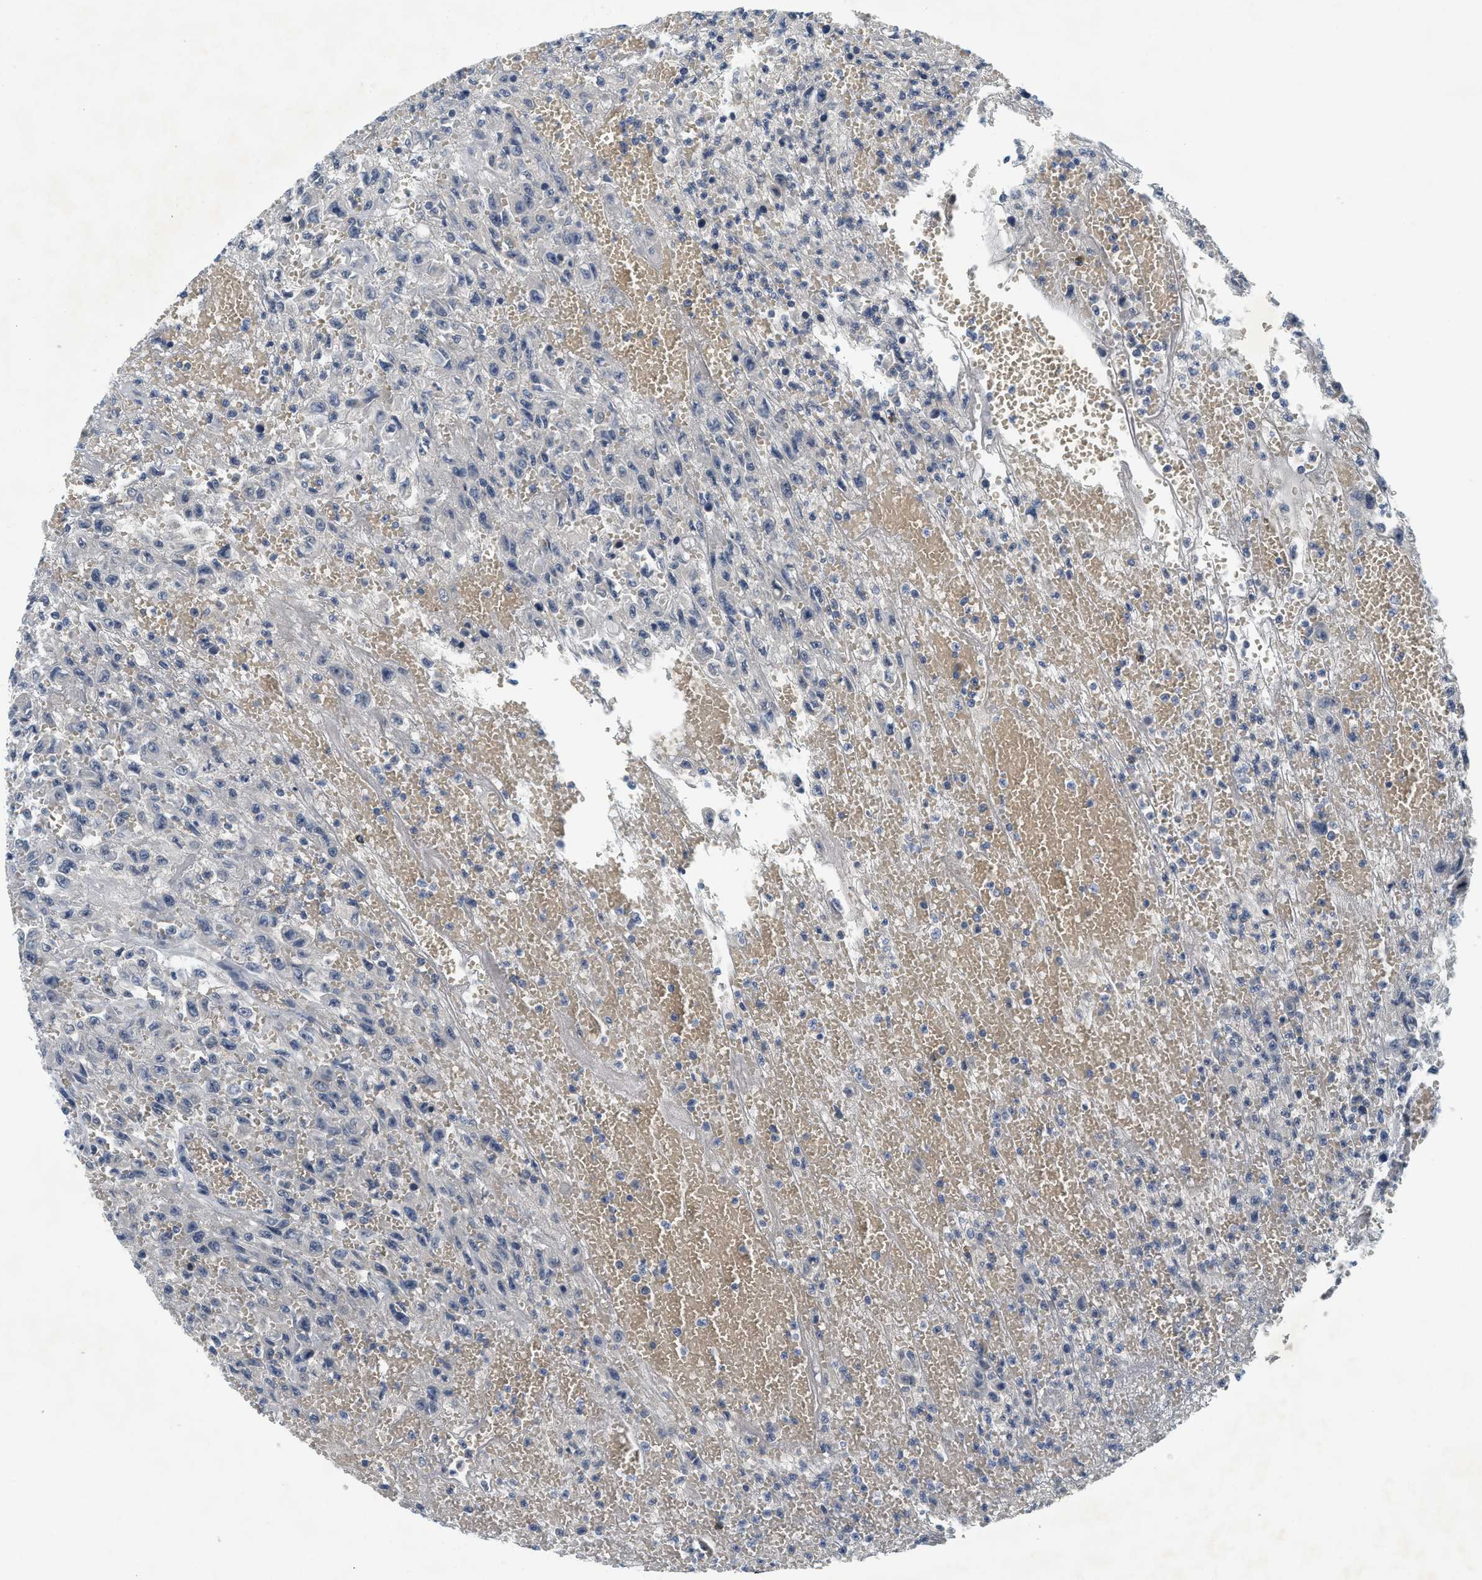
{"staining": {"intensity": "negative", "quantity": "none", "location": "none"}, "tissue": "urothelial cancer", "cell_type": "Tumor cells", "image_type": "cancer", "snomed": [{"axis": "morphology", "description": "Urothelial carcinoma, High grade"}, {"axis": "topography", "description": "Urinary bladder"}], "caption": "Immunohistochemical staining of human high-grade urothelial carcinoma shows no significant positivity in tumor cells.", "gene": "MZF1", "patient": {"sex": "male", "age": 46}}